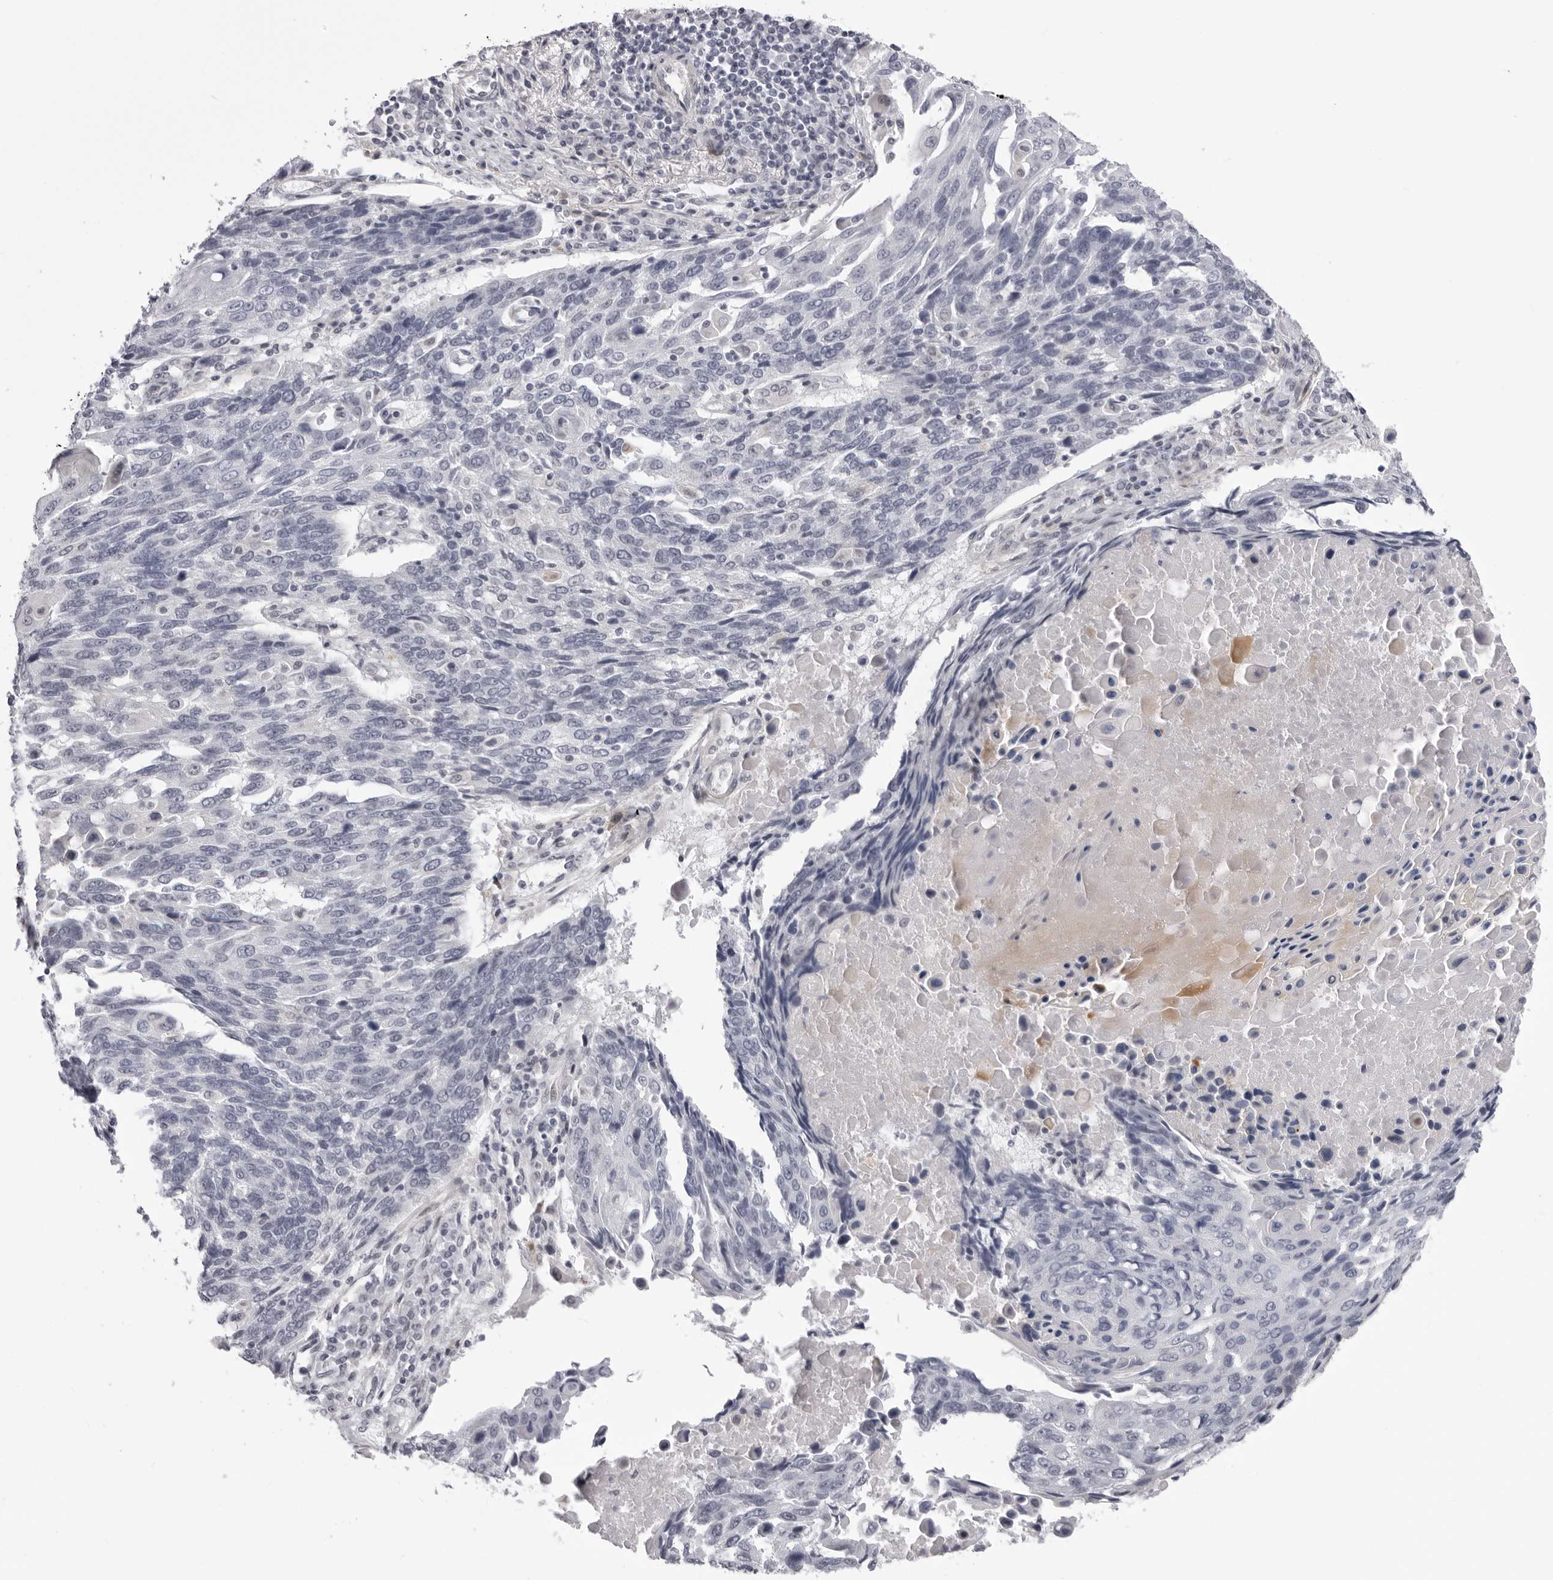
{"staining": {"intensity": "negative", "quantity": "none", "location": "none"}, "tissue": "lung cancer", "cell_type": "Tumor cells", "image_type": "cancer", "snomed": [{"axis": "morphology", "description": "Squamous cell carcinoma, NOS"}, {"axis": "topography", "description": "Lung"}], "caption": "IHC photomicrograph of neoplastic tissue: lung squamous cell carcinoma stained with DAB (3,3'-diaminobenzidine) demonstrates no significant protein expression in tumor cells. The staining is performed using DAB (3,3'-diaminobenzidine) brown chromogen with nuclei counter-stained in using hematoxylin.", "gene": "SUGCT", "patient": {"sex": "male", "age": 66}}